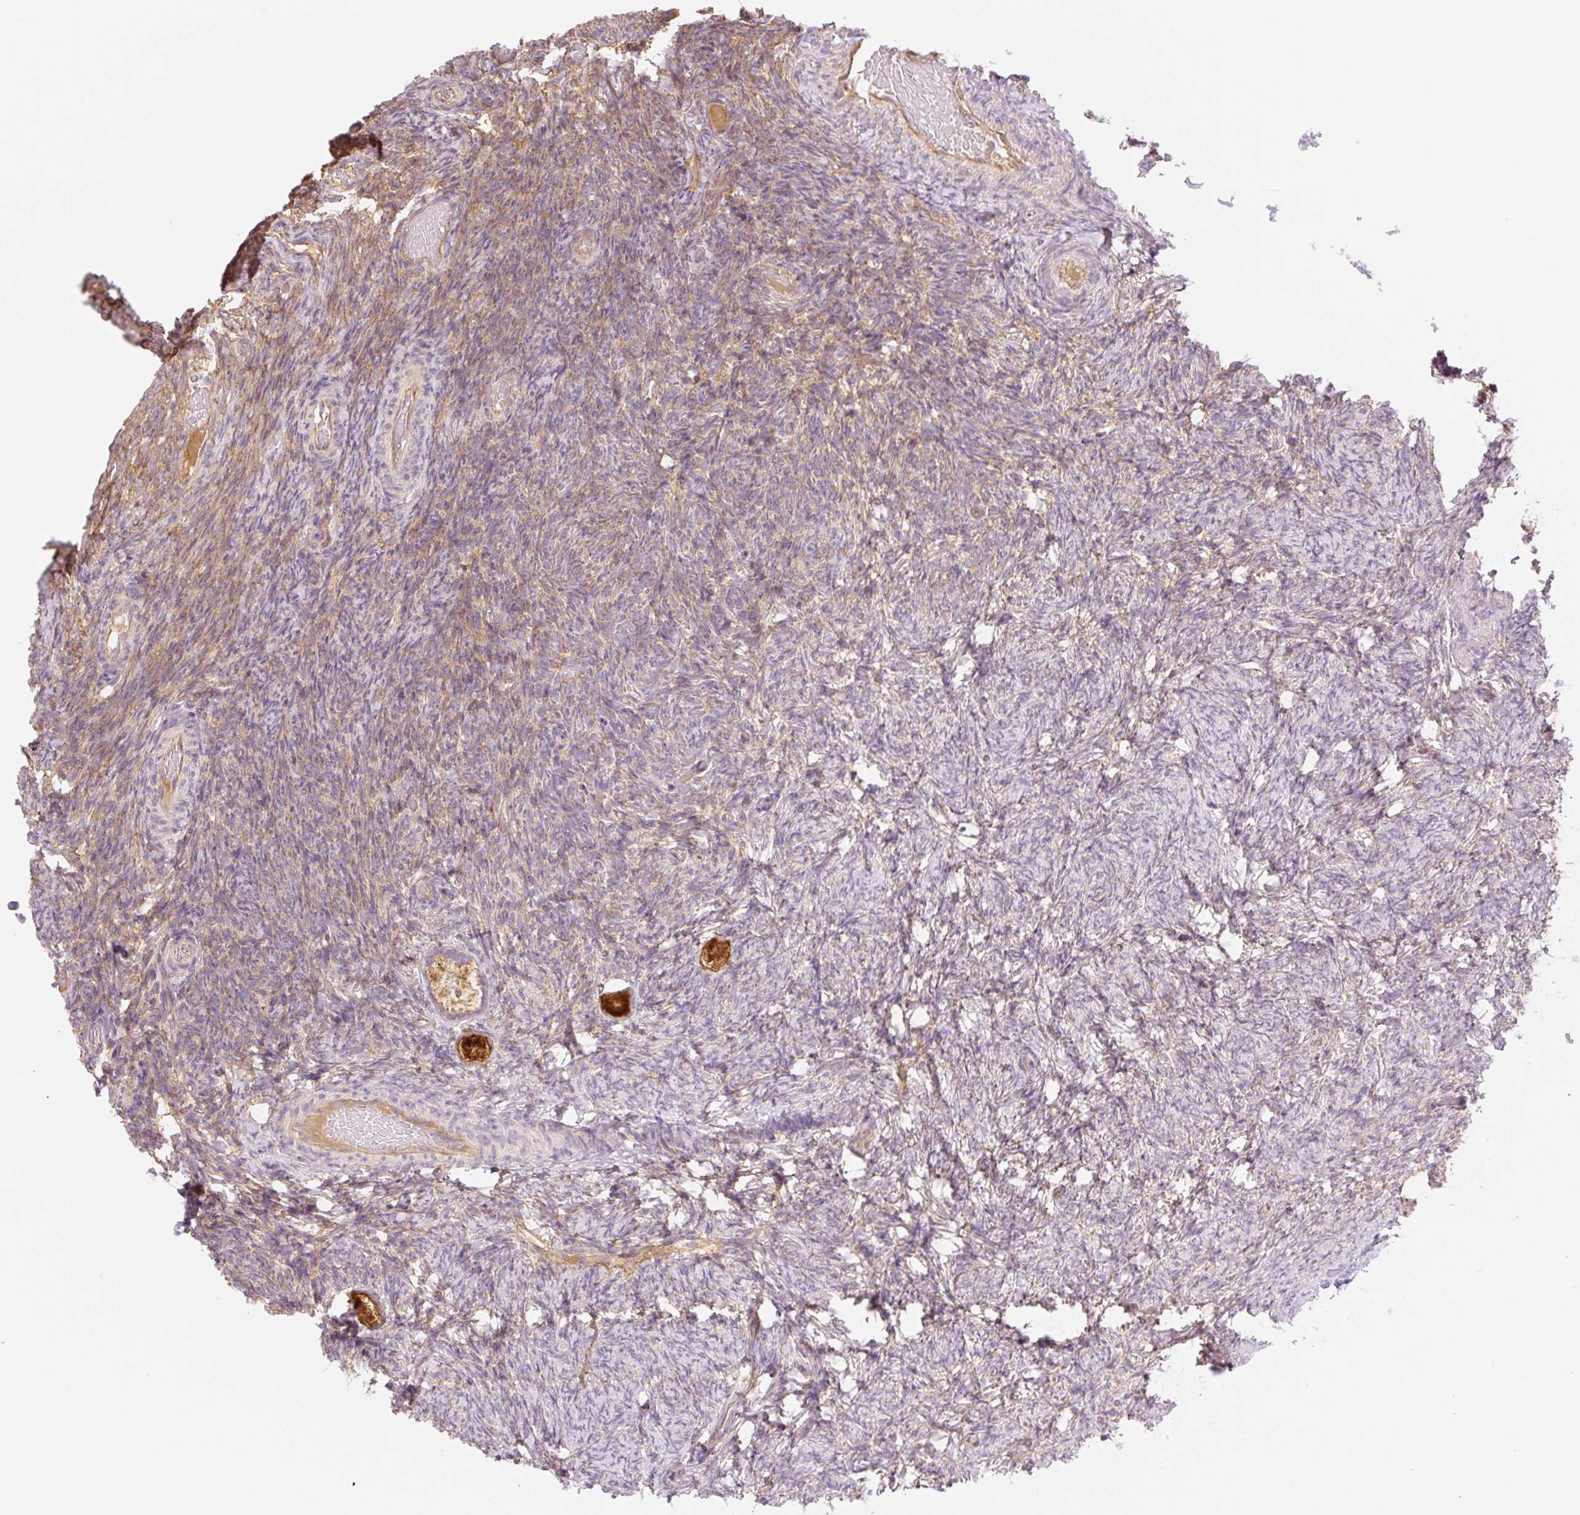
{"staining": {"intensity": "strong", "quantity": ">75%", "location": "cytoplasmic/membranous"}, "tissue": "ovary", "cell_type": "Follicle cells", "image_type": "normal", "snomed": [{"axis": "morphology", "description": "Normal tissue, NOS"}, {"axis": "topography", "description": "Ovary"}], "caption": "A brown stain labels strong cytoplasmic/membranous positivity of a protein in follicle cells of benign human ovary. Using DAB (3,3'-diaminobenzidine) (brown) and hematoxylin (blue) stains, captured at high magnification using brightfield microscopy.", "gene": "NLRP5", "patient": {"sex": "female", "age": 34}}